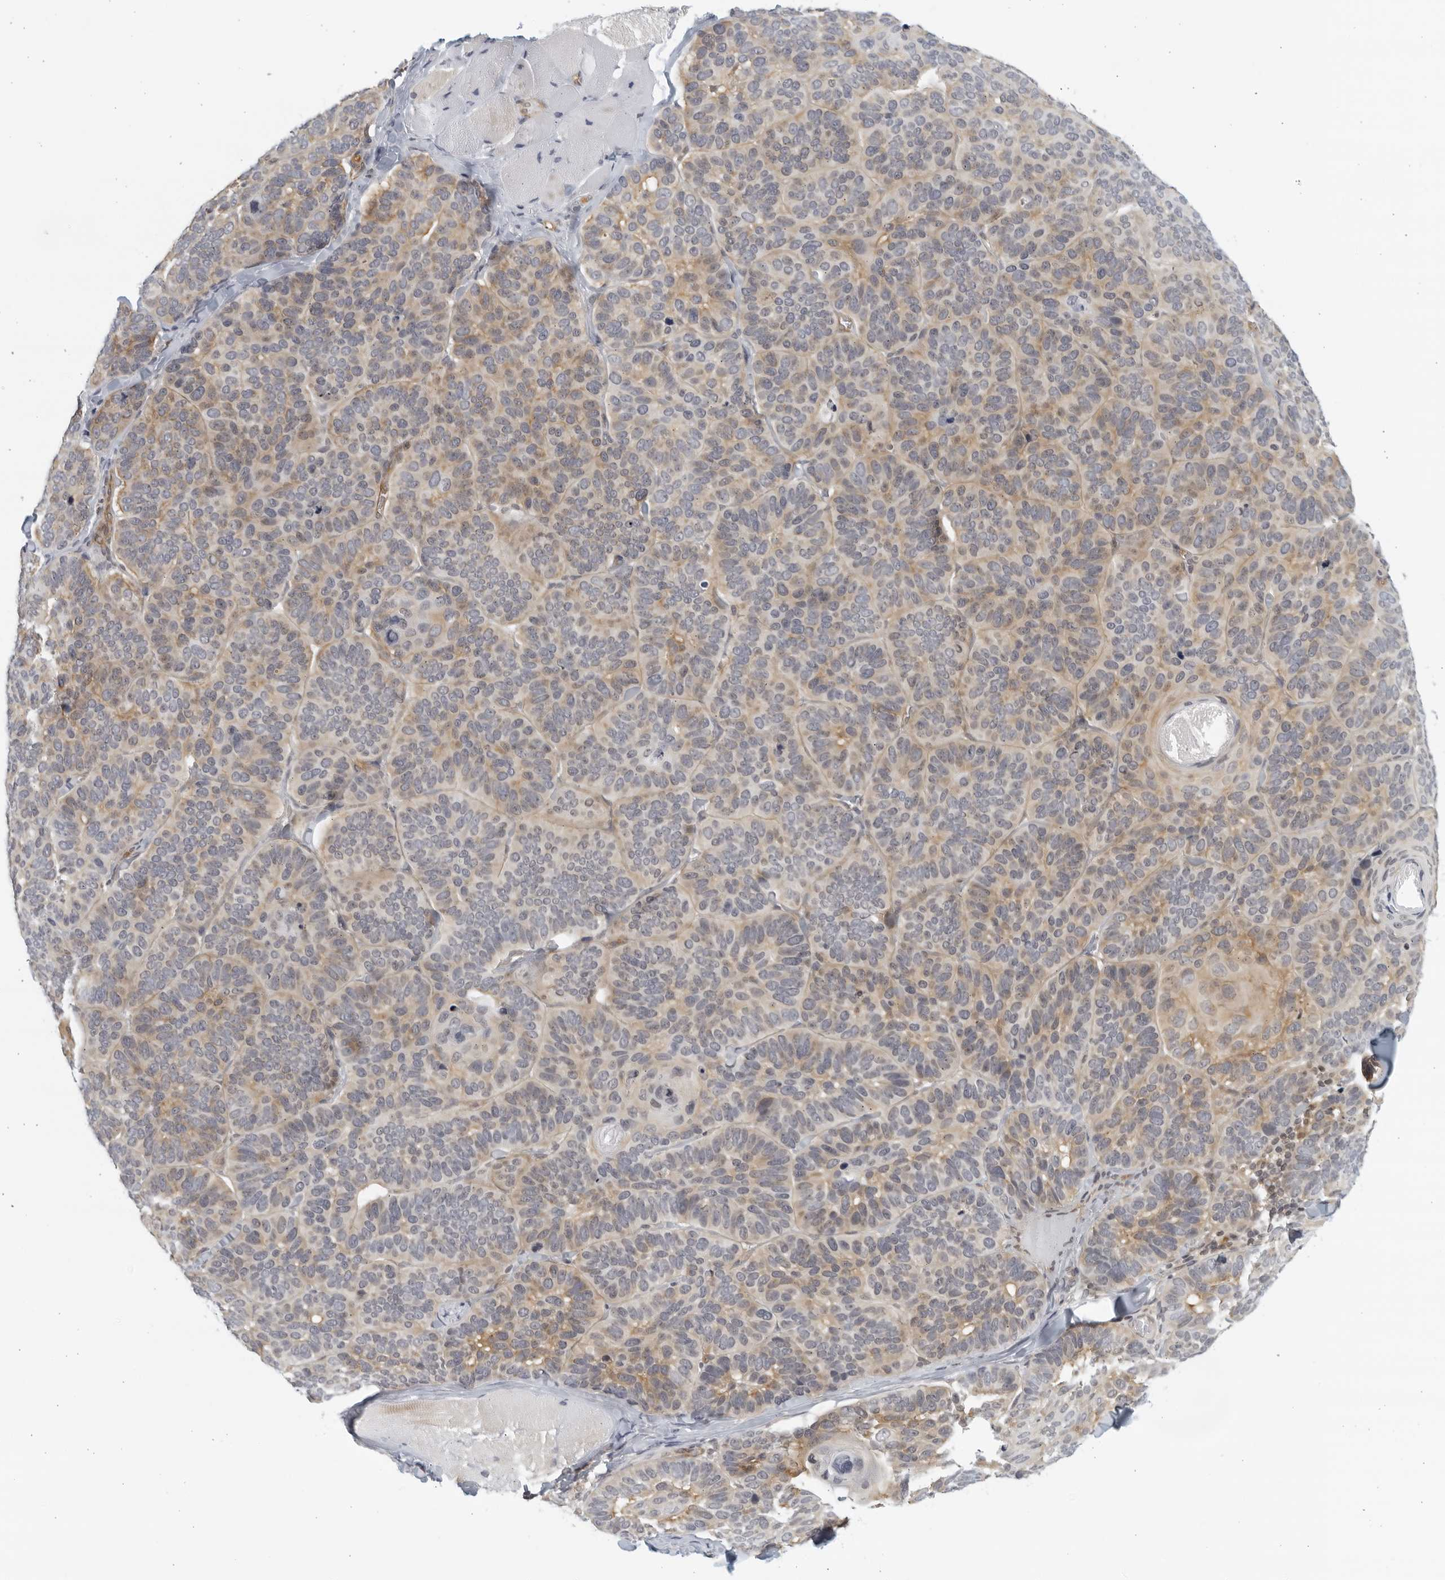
{"staining": {"intensity": "weak", "quantity": "25%-75%", "location": "cytoplasmic/membranous"}, "tissue": "skin cancer", "cell_type": "Tumor cells", "image_type": "cancer", "snomed": [{"axis": "morphology", "description": "Basal cell carcinoma"}, {"axis": "topography", "description": "Skin"}], "caption": "Approximately 25%-75% of tumor cells in basal cell carcinoma (skin) reveal weak cytoplasmic/membranous protein expression as visualized by brown immunohistochemical staining.", "gene": "SERTAD4", "patient": {"sex": "male", "age": 62}}